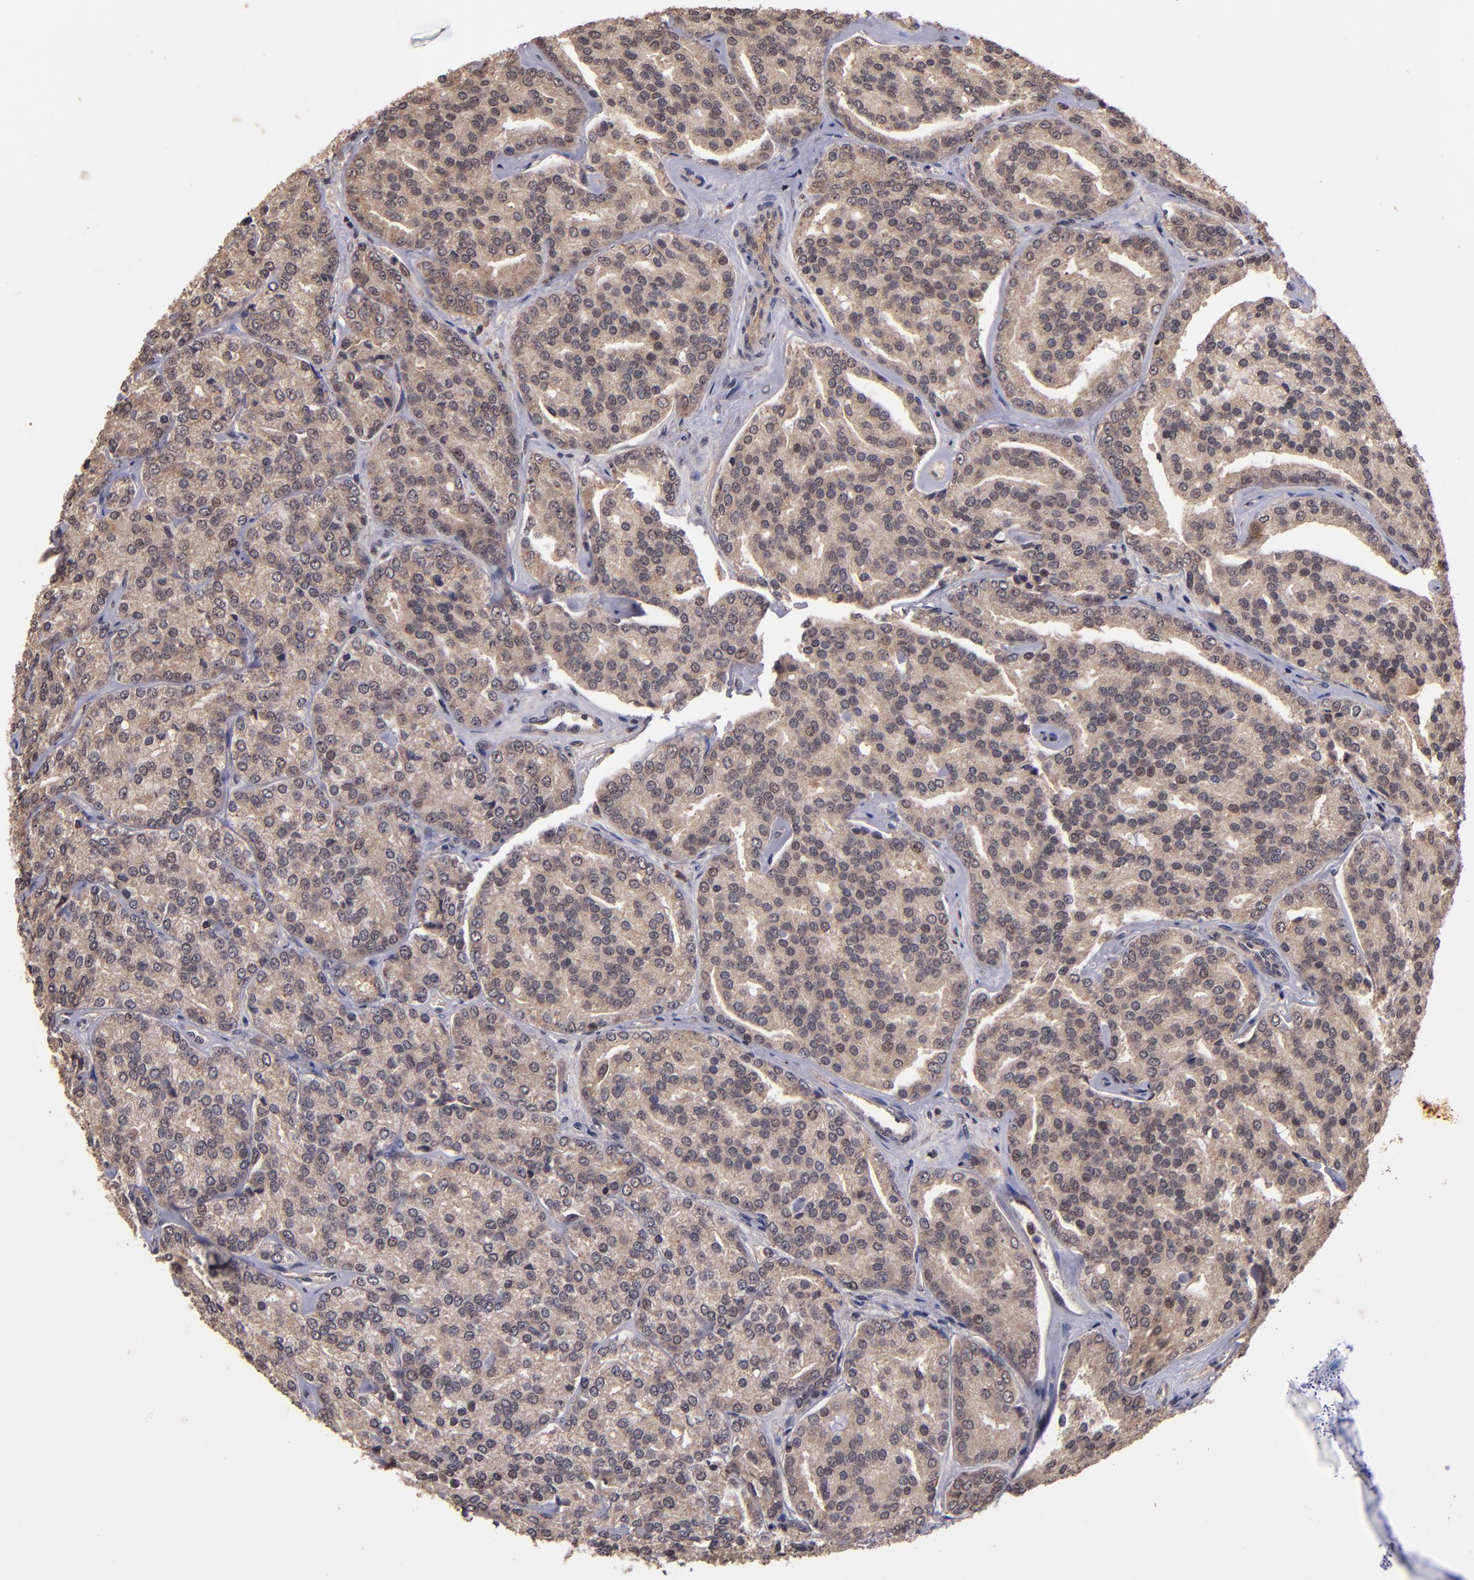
{"staining": {"intensity": "moderate", "quantity": ">75%", "location": "cytoplasmic/membranous"}, "tissue": "prostate cancer", "cell_type": "Tumor cells", "image_type": "cancer", "snomed": [{"axis": "morphology", "description": "Adenocarcinoma, High grade"}, {"axis": "topography", "description": "Prostate"}], "caption": "Immunohistochemistry (IHC) histopathology image of human adenocarcinoma (high-grade) (prostate) stained for a protein (brown), which displays medium levels of moderate cytoplasmic/membranous positivity in approximately >75% of tumor cells.", "gene": "RIOK3", "patient": {"sex": "male", "age": 64}}